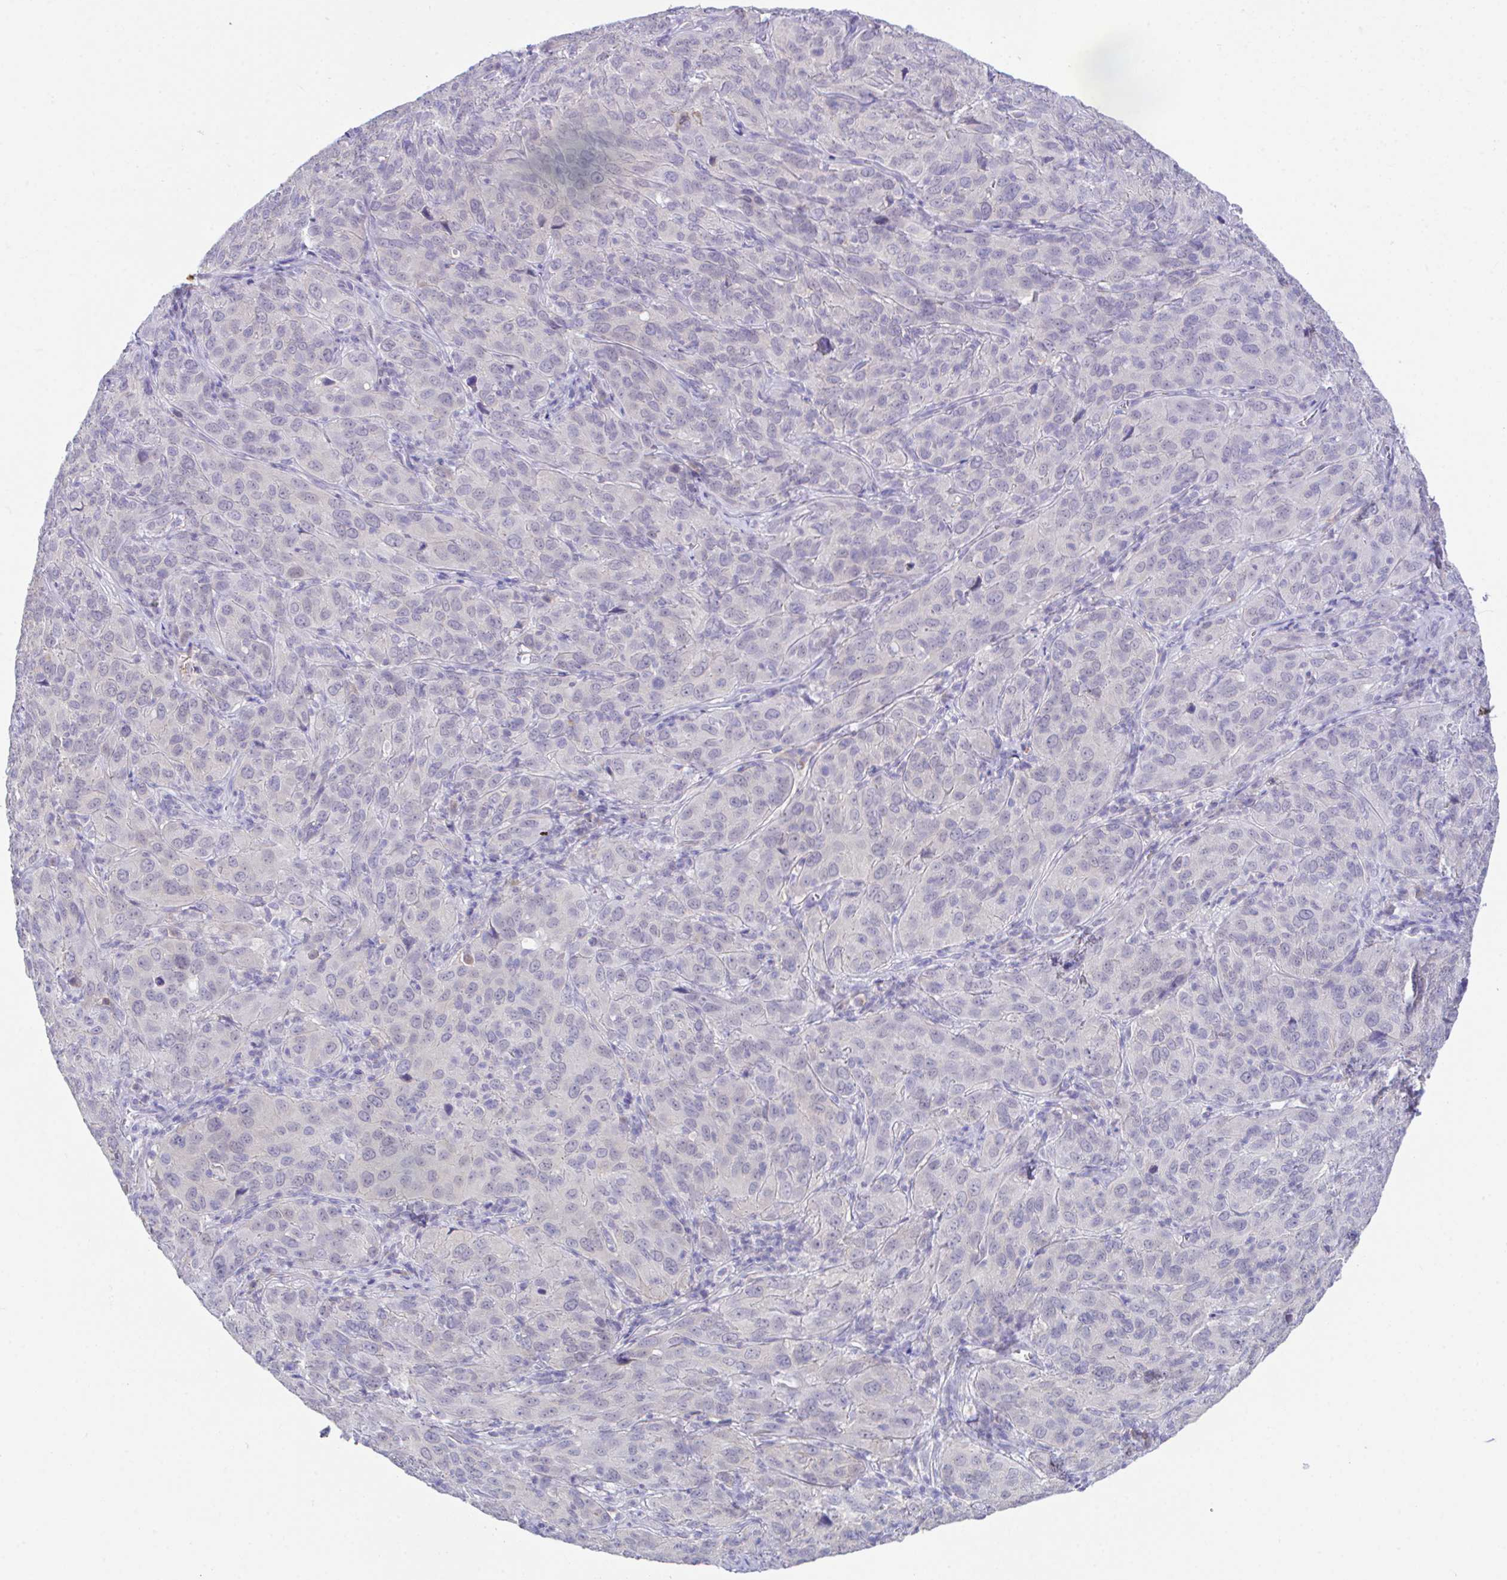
{"staining": {"intensity": "negative", "quantity": "none", "location": "none"}, "tissue": "cervical cancer", "cell_type": "Tumor cells", "image_type": "cancer", "snomed": [{"axis": "morphology", "description": "Normal tissue, NOS"}, {"axis": "morphology", "description": "Squamous cell carcinoma, NOS"}, {"axis": "topography", "description": "Cervix"}], "caption": "IHC image of squamous cell carcinoma (cervical) stained for a protein (brown), which displays no staining in tumor cells.", "gene": "HOXB4", "patient": {"sex": "female", "age": 51}}